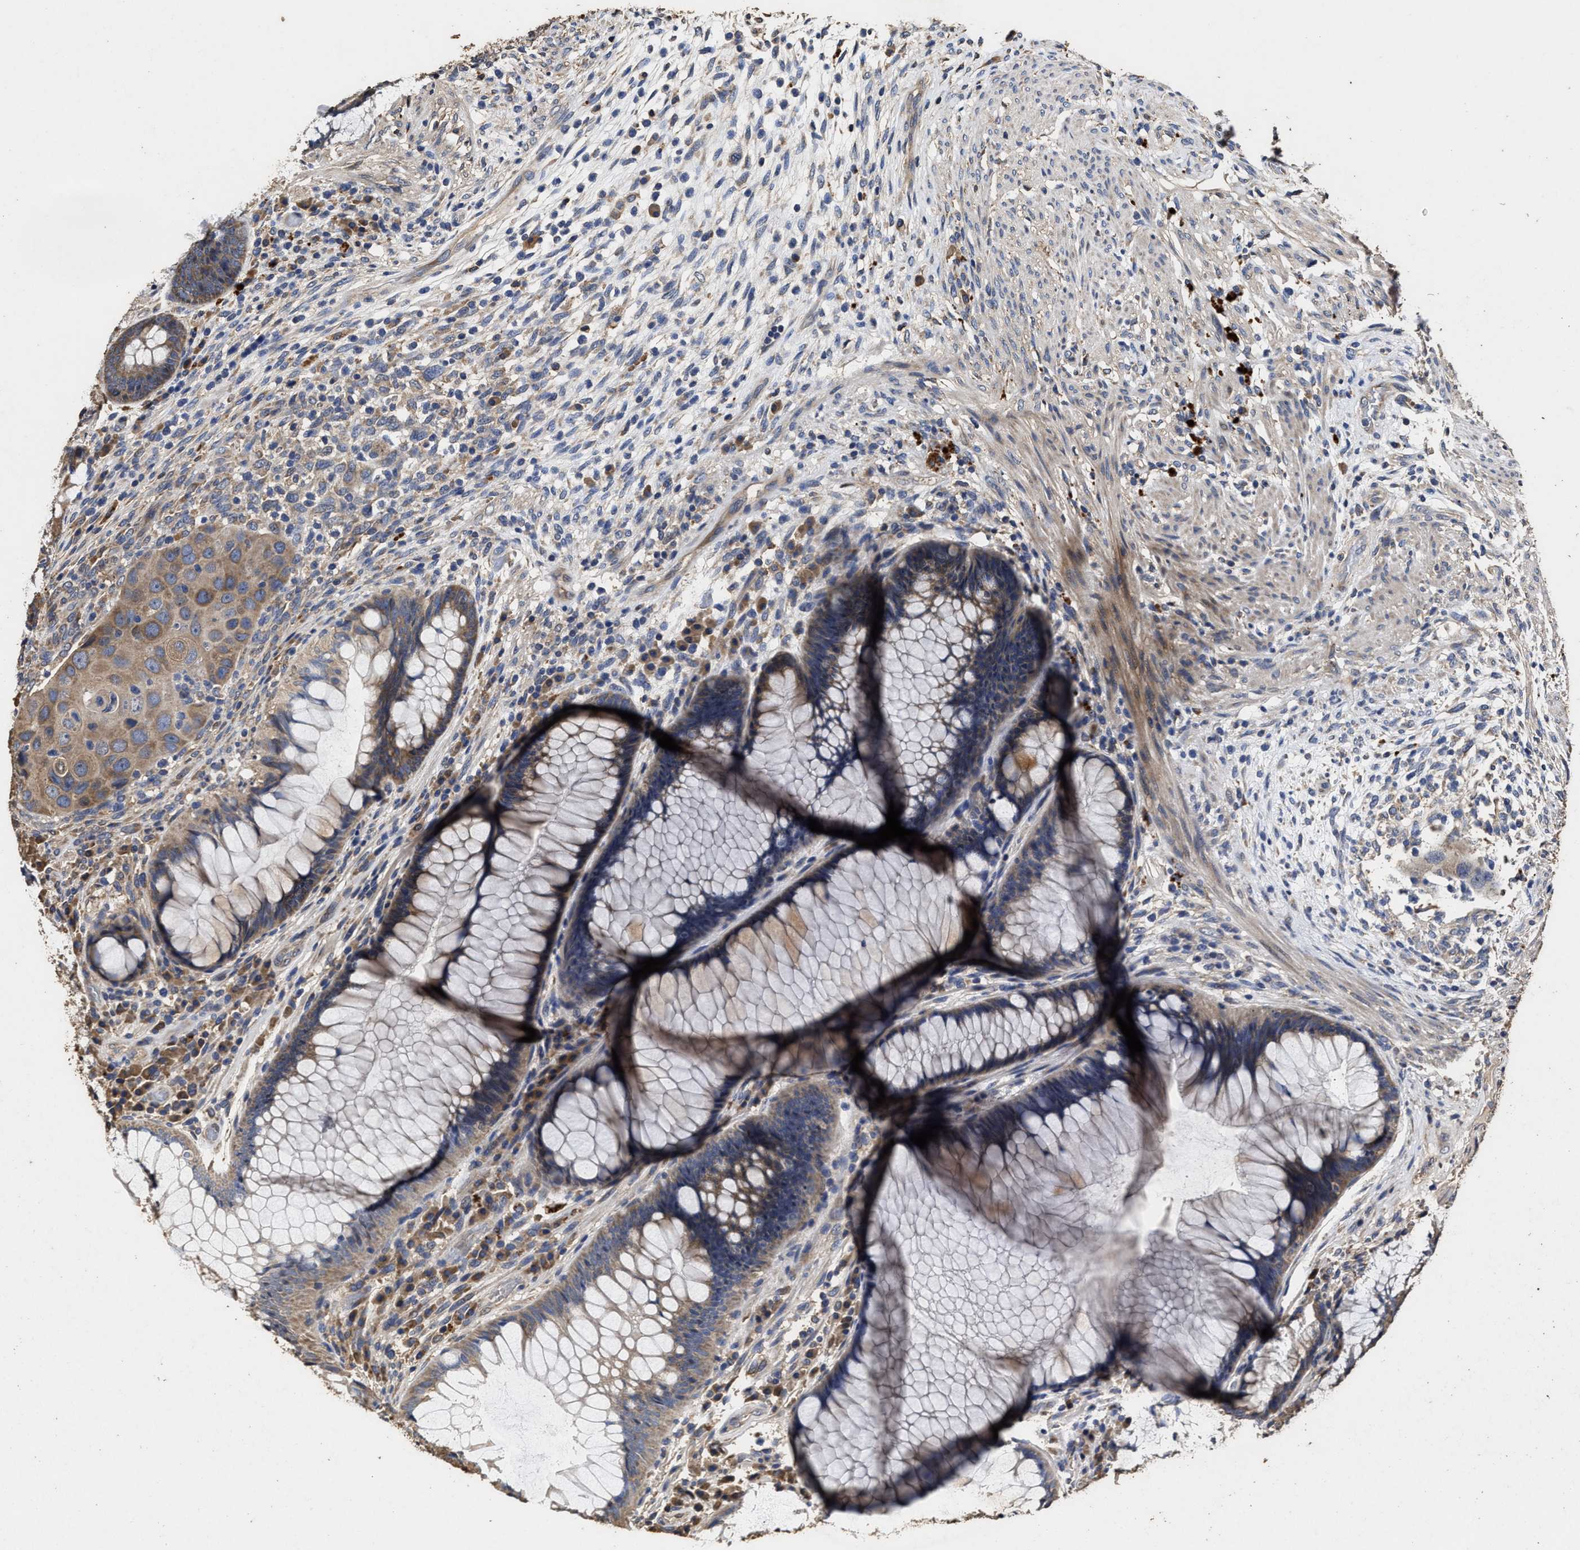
{"staining": {"intensity": "moderate", "quantity": ">75%", "location": "cytoplasmic/membranous"}, "tissue": "rectum", "cell_type": "Glandular cells", "image_type": "normal", "snomed": [{"axis": "morphology", "description": "Normal tissue, NOS"}, {"axis": "topography", "description": "Rectum"}], "caption": "The micrograph demonstrates a brown stain indicating the presence of a protein in the cytoplasmic/membranous of glandular cells in rectum.", "gene": "PPM1K", "patient": {"sex": "male", "age": 51}}